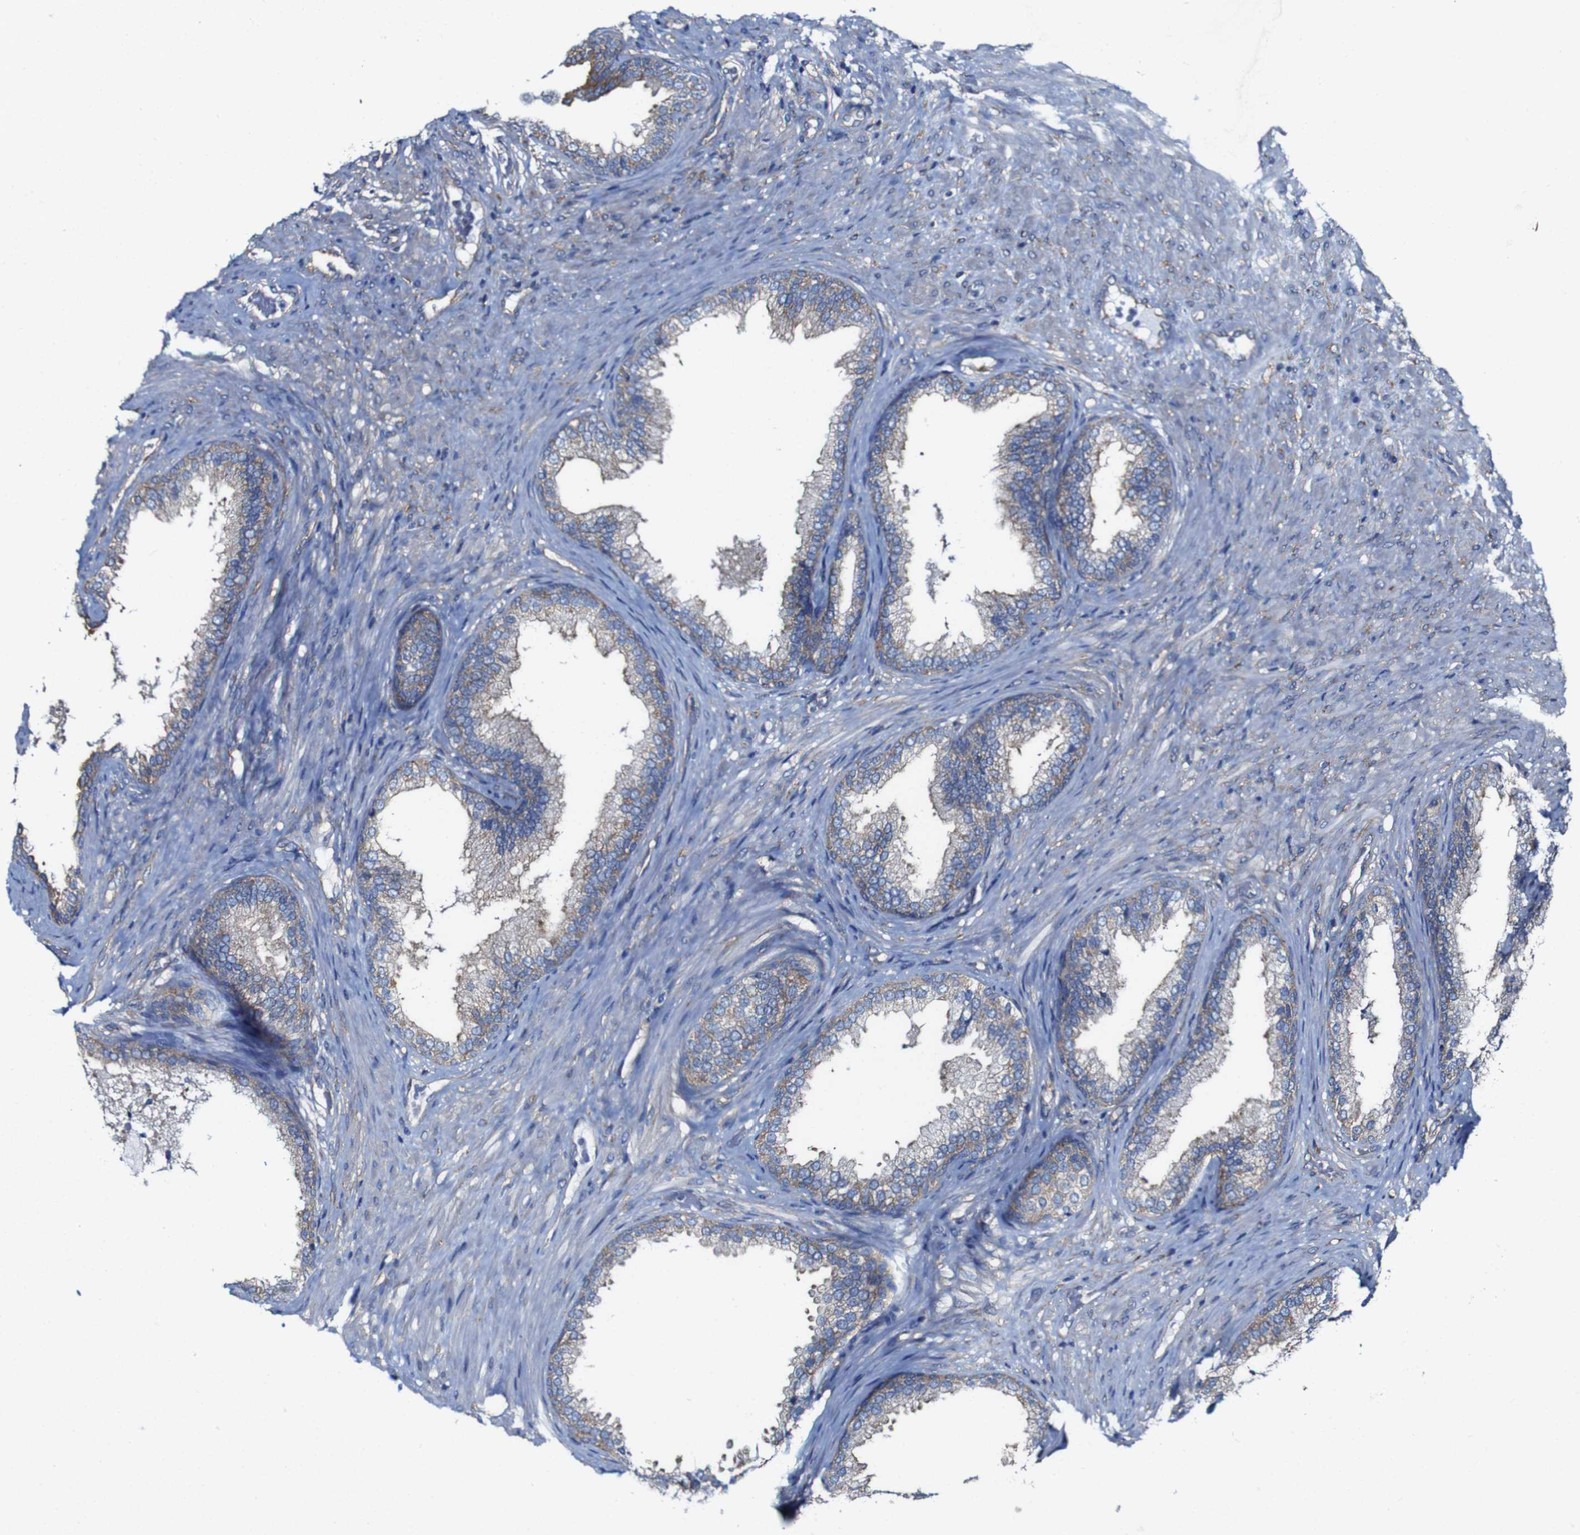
{"staining": {"intensity": "moderate", "quantity": "25%-75%", "location": "cytoplasmic/membranous"}, "tissue": "prostate", "cell_type": "Glandular cells", "image_type": "normal", "snomed": [{"axis": "morphology", "description": "Normal tissue, NOS"}, {"axis": "topography", "description": "Prostate"}], "caption": "High-power microscopy captured an immunohistochemistry micrograph of normal prostate, revealing moderate cytoplasmic/membranous expression in approximately 25%-75% of glandular cells.", "gene": "CSF1R", "patient": {"sex": "male", "age": 76}}